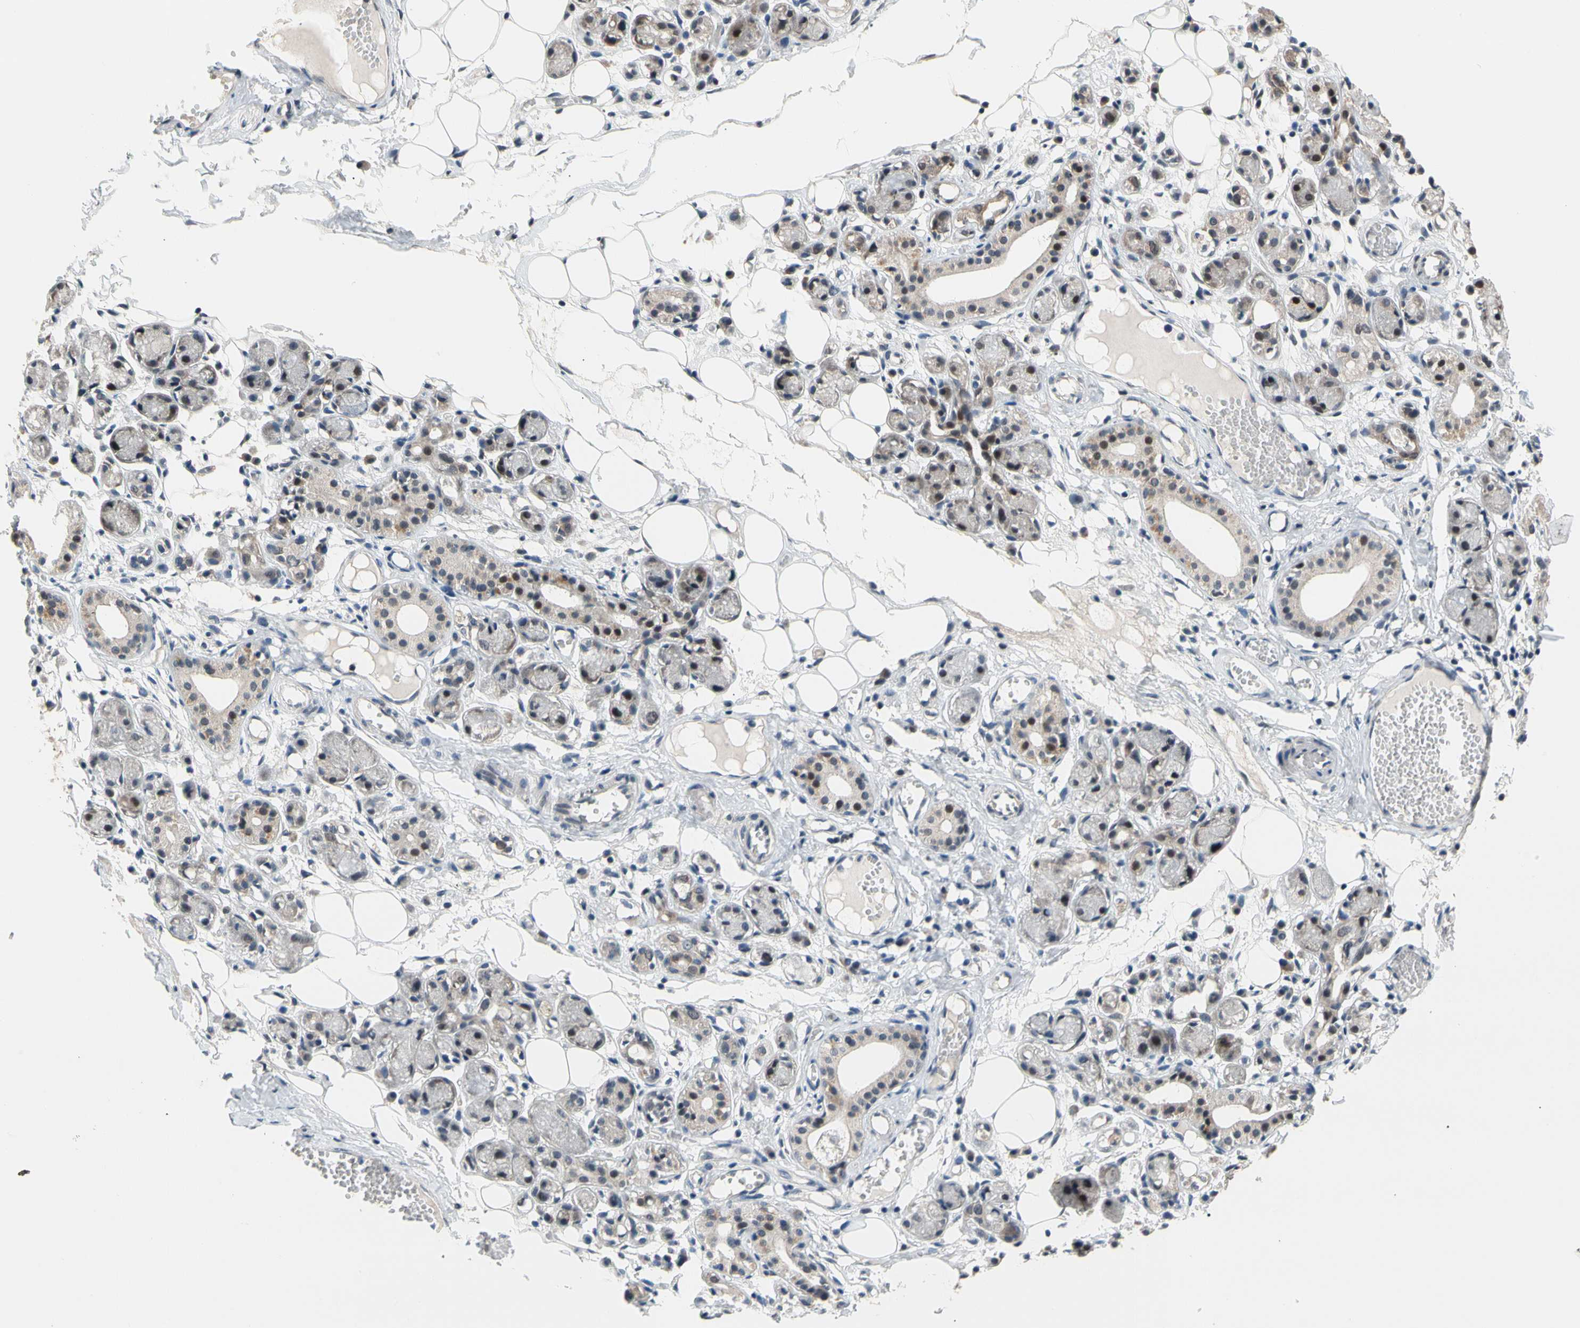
{"staining": {"intensity": "weak", "quantity": ">75%", "location": "cytoplasmic/membranous"}, "tissue": "adipose tissue", "cell_type": "Adipocytes", "image_type": "normal", "snomed": [{"axis": "morphology", "description": "Normal tissue, NOS"}, {"axis": "morphology", "description": "Inflammation, NOS"}, {"axis": "topography", "description": "Vascular tissue"}, {"axis": "topography", "description": "Salivary gland"}], "caption": "Immunohistochemical staining of benign adipose tissue shows low levels of weak cytoplasmic/membranous expression in about >75% of adipocytes.", "gene": "NGEF", "patient": {"sex": "female", "age": 75}}